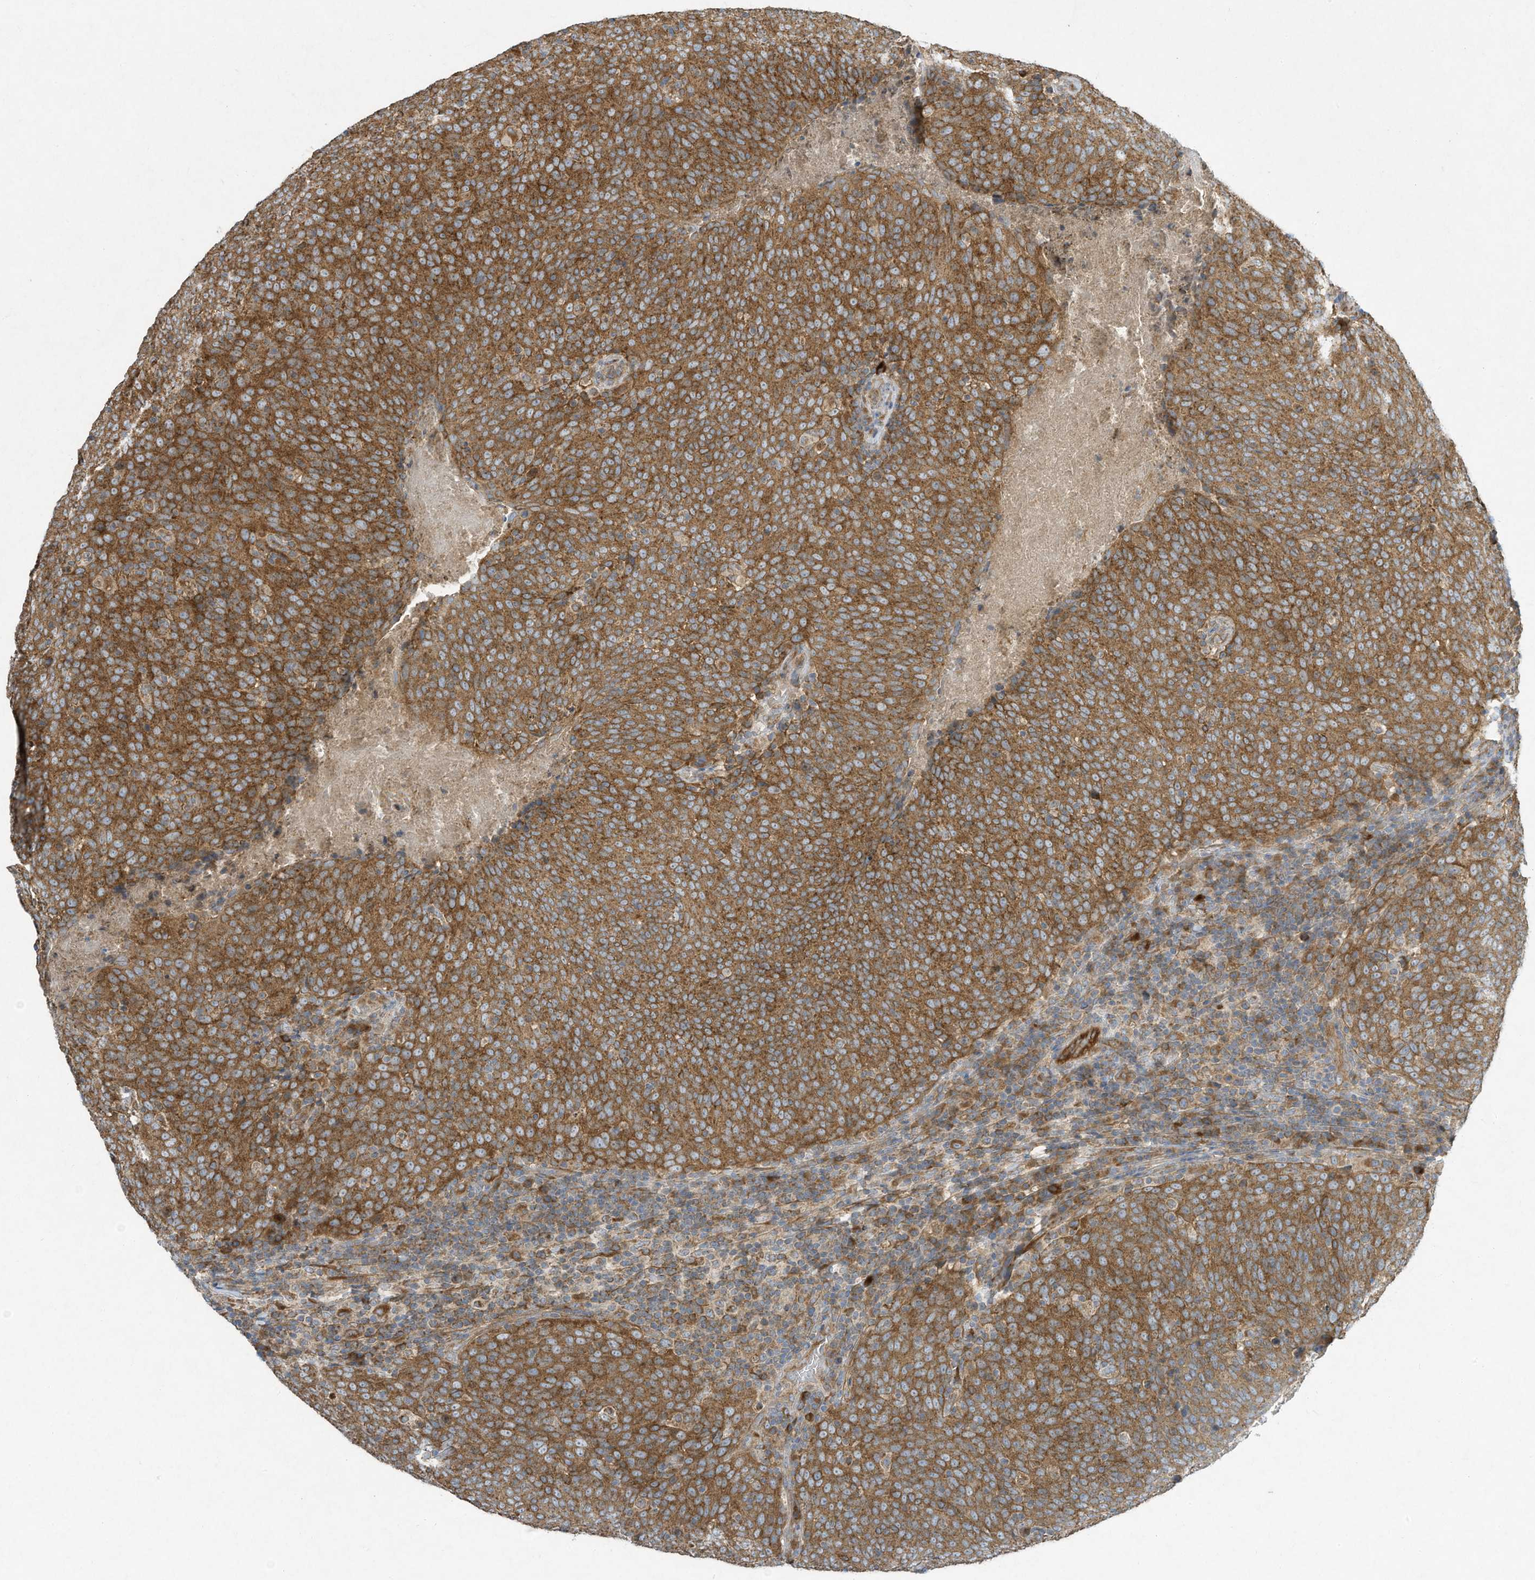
{"staining": {"intensity": "moderate", "quantity": ">75%", "location": "cytoplasmic/membranous"}, "tissue": "head and neck cancer", "cell_type": "Tumor cells", "image_type": "cancer", "snomed": [{"axis": "morphology", "description": "Squamous cell carcinoma, NOS"}, {"axis": "morphology", "description": "Squamous cell carcinoma, metastatic, NOS"}, {"axis": "topography", "description": "Lymph node"}, {"axis": "topography", "description": "Head-Neck"}], "caption": "Tumor cells display medium levels of moderate cytoplasmic/membranous positivity in approximately >75% of cells in head and neck cancer.", "gene": "SYNJ2", "patient": {"sex": "male", "age": 62}}